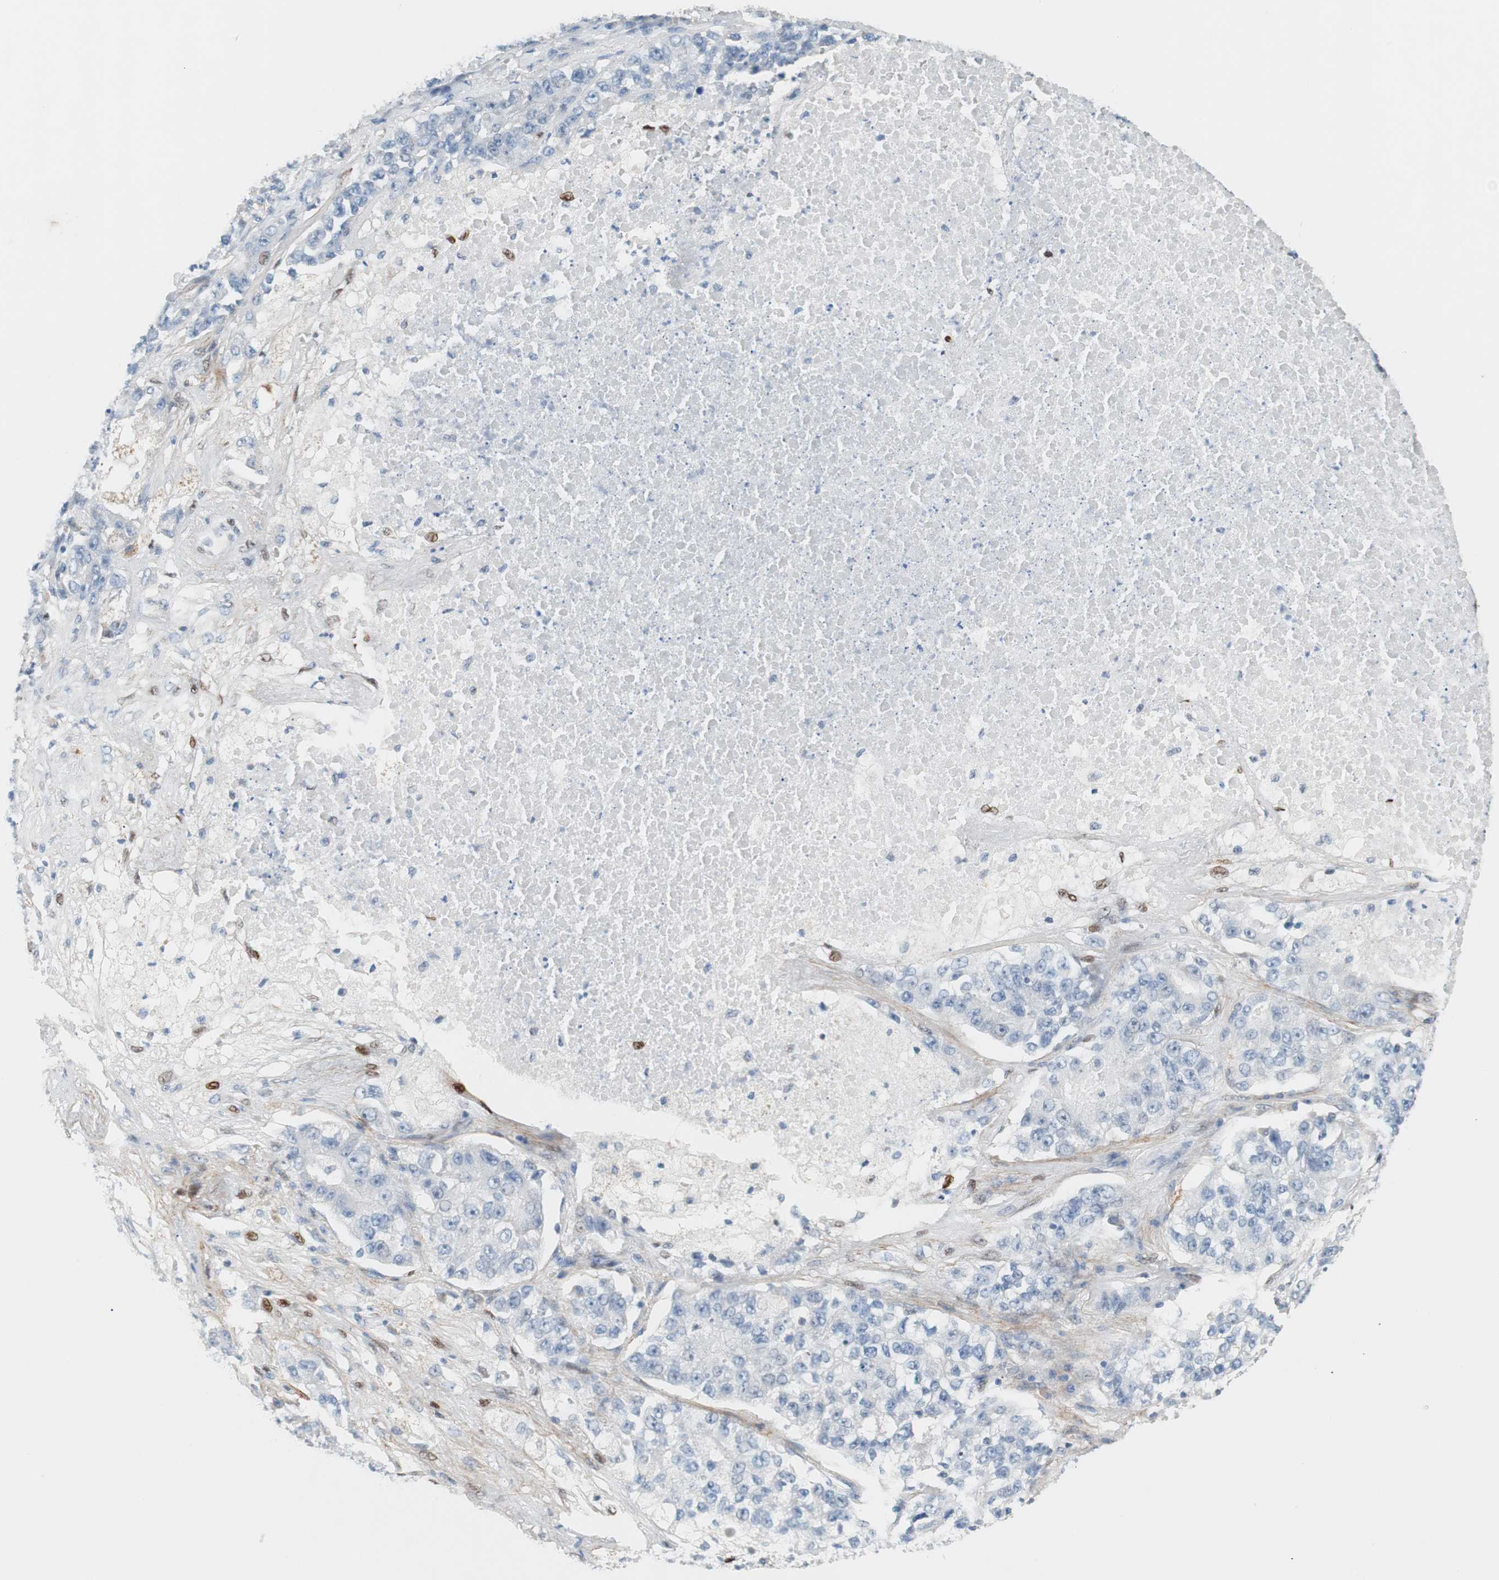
{"staining": {"intensity": "negative", "quantity": "none", "location": "none"}, "tissue": "lung cancer", "cell_type": "Tumor cells", "image_type": "cancer", "snomed": [{"axis": "morphology", "description": "Adenocarcinoma, NOS"}, {"axis": "topography", "description": "Lung"}], "caption": "The photomicrograph exhibits no staining of tumor cells in lung cancer.", "gene": "FOSL1", "patient": {"sex": "male", "age": 49}}